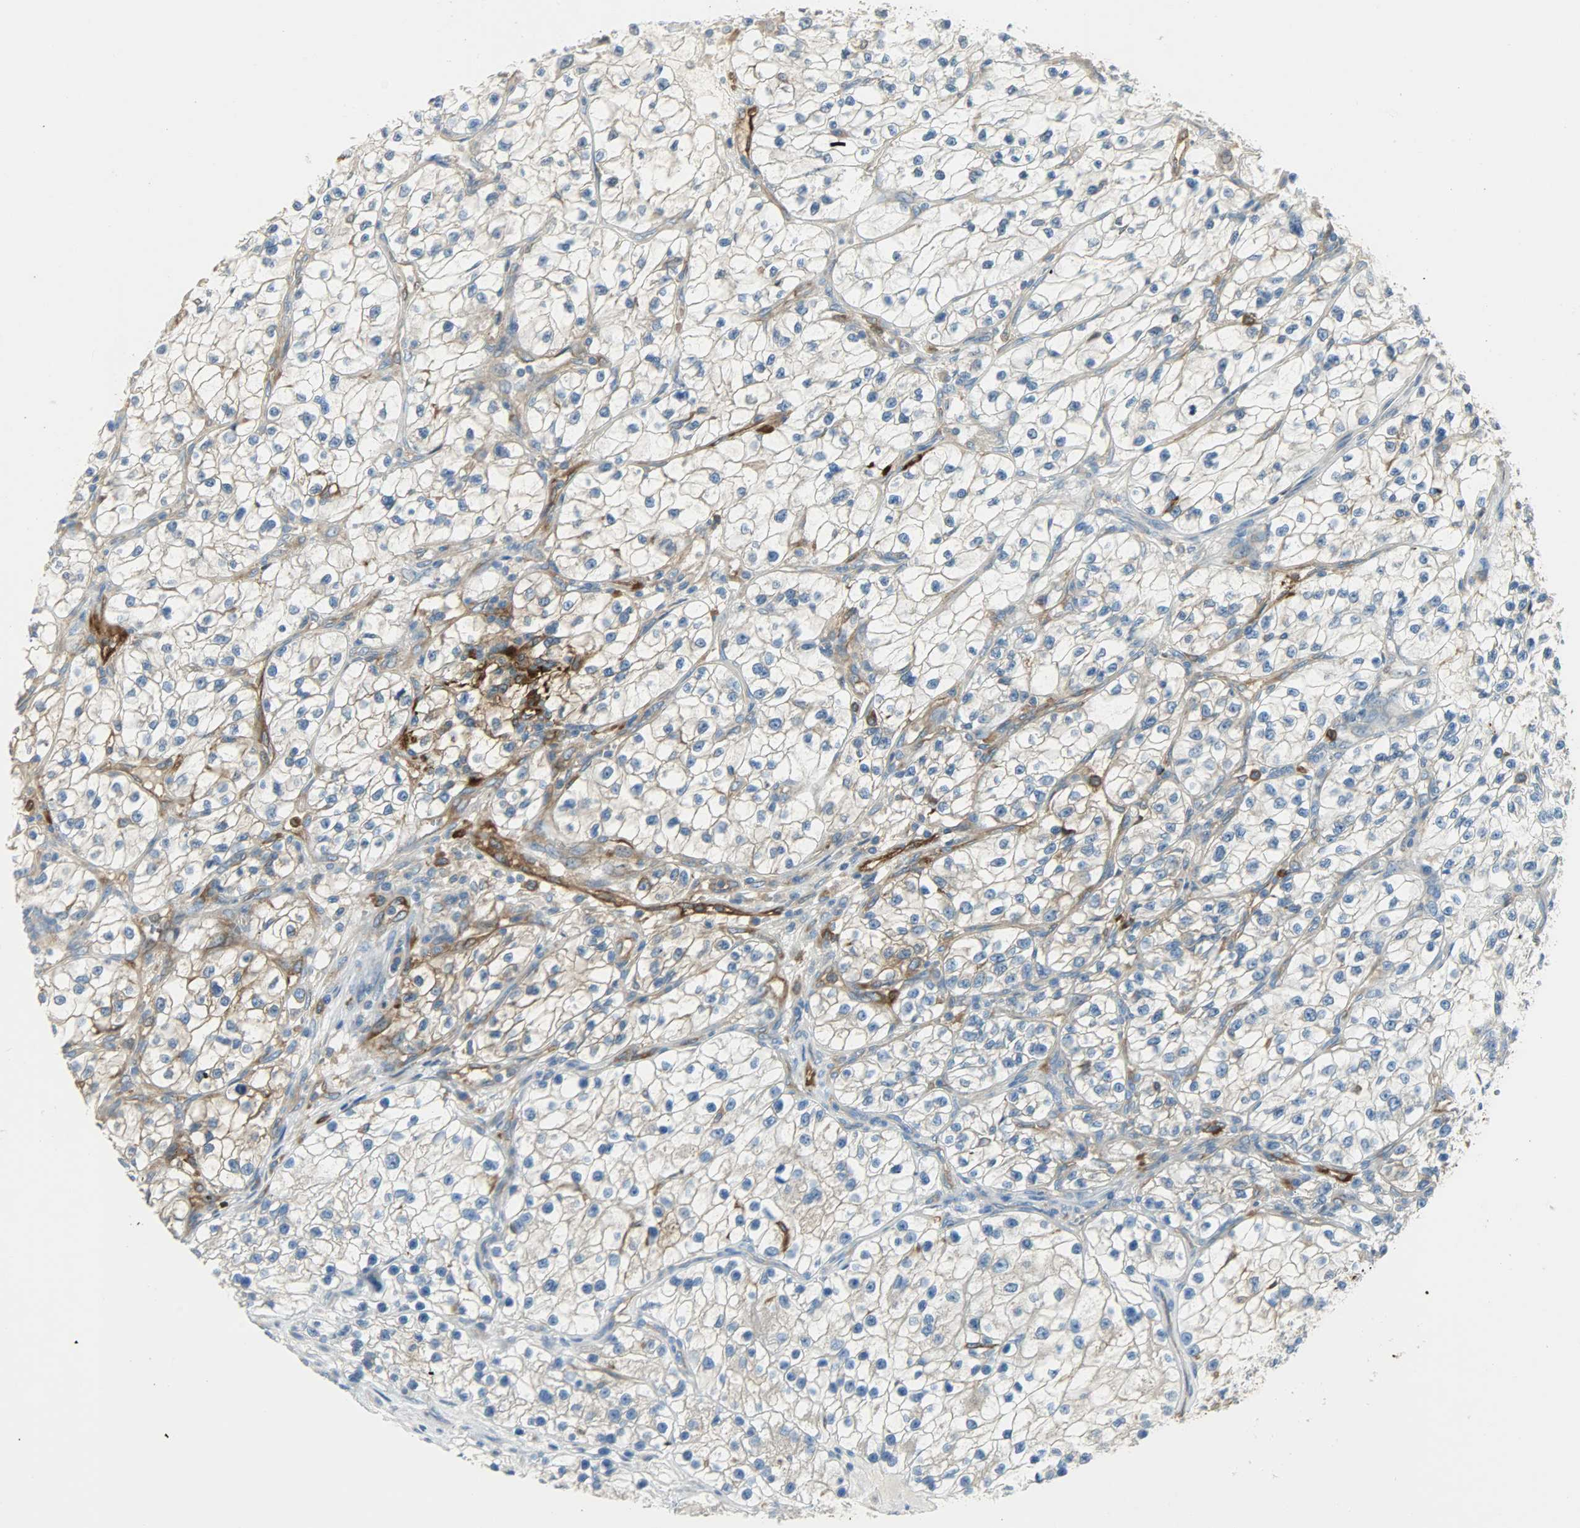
{"staining": {"intensity": "weak", "quantity": "<25%", "location": "cytoplasmic/membranous"}, "tissue": "renal cancer", "cell_type": "Tumor cells", "image_type": "cancer", "snomed": [{"axis": "morphology", "description": "Adenocarcinoma, NOS"}, {"axis": "topography", "description": "Kidney"}], "caption": "This image is of renal cancer stained with immunohistochemistry (IHC) to label a protein in brown with the nuclei are counter-stained blue. There is no expression in tumor cells.", "gene": "WARS1", "patient": {"sex": "female", "age": 57}}